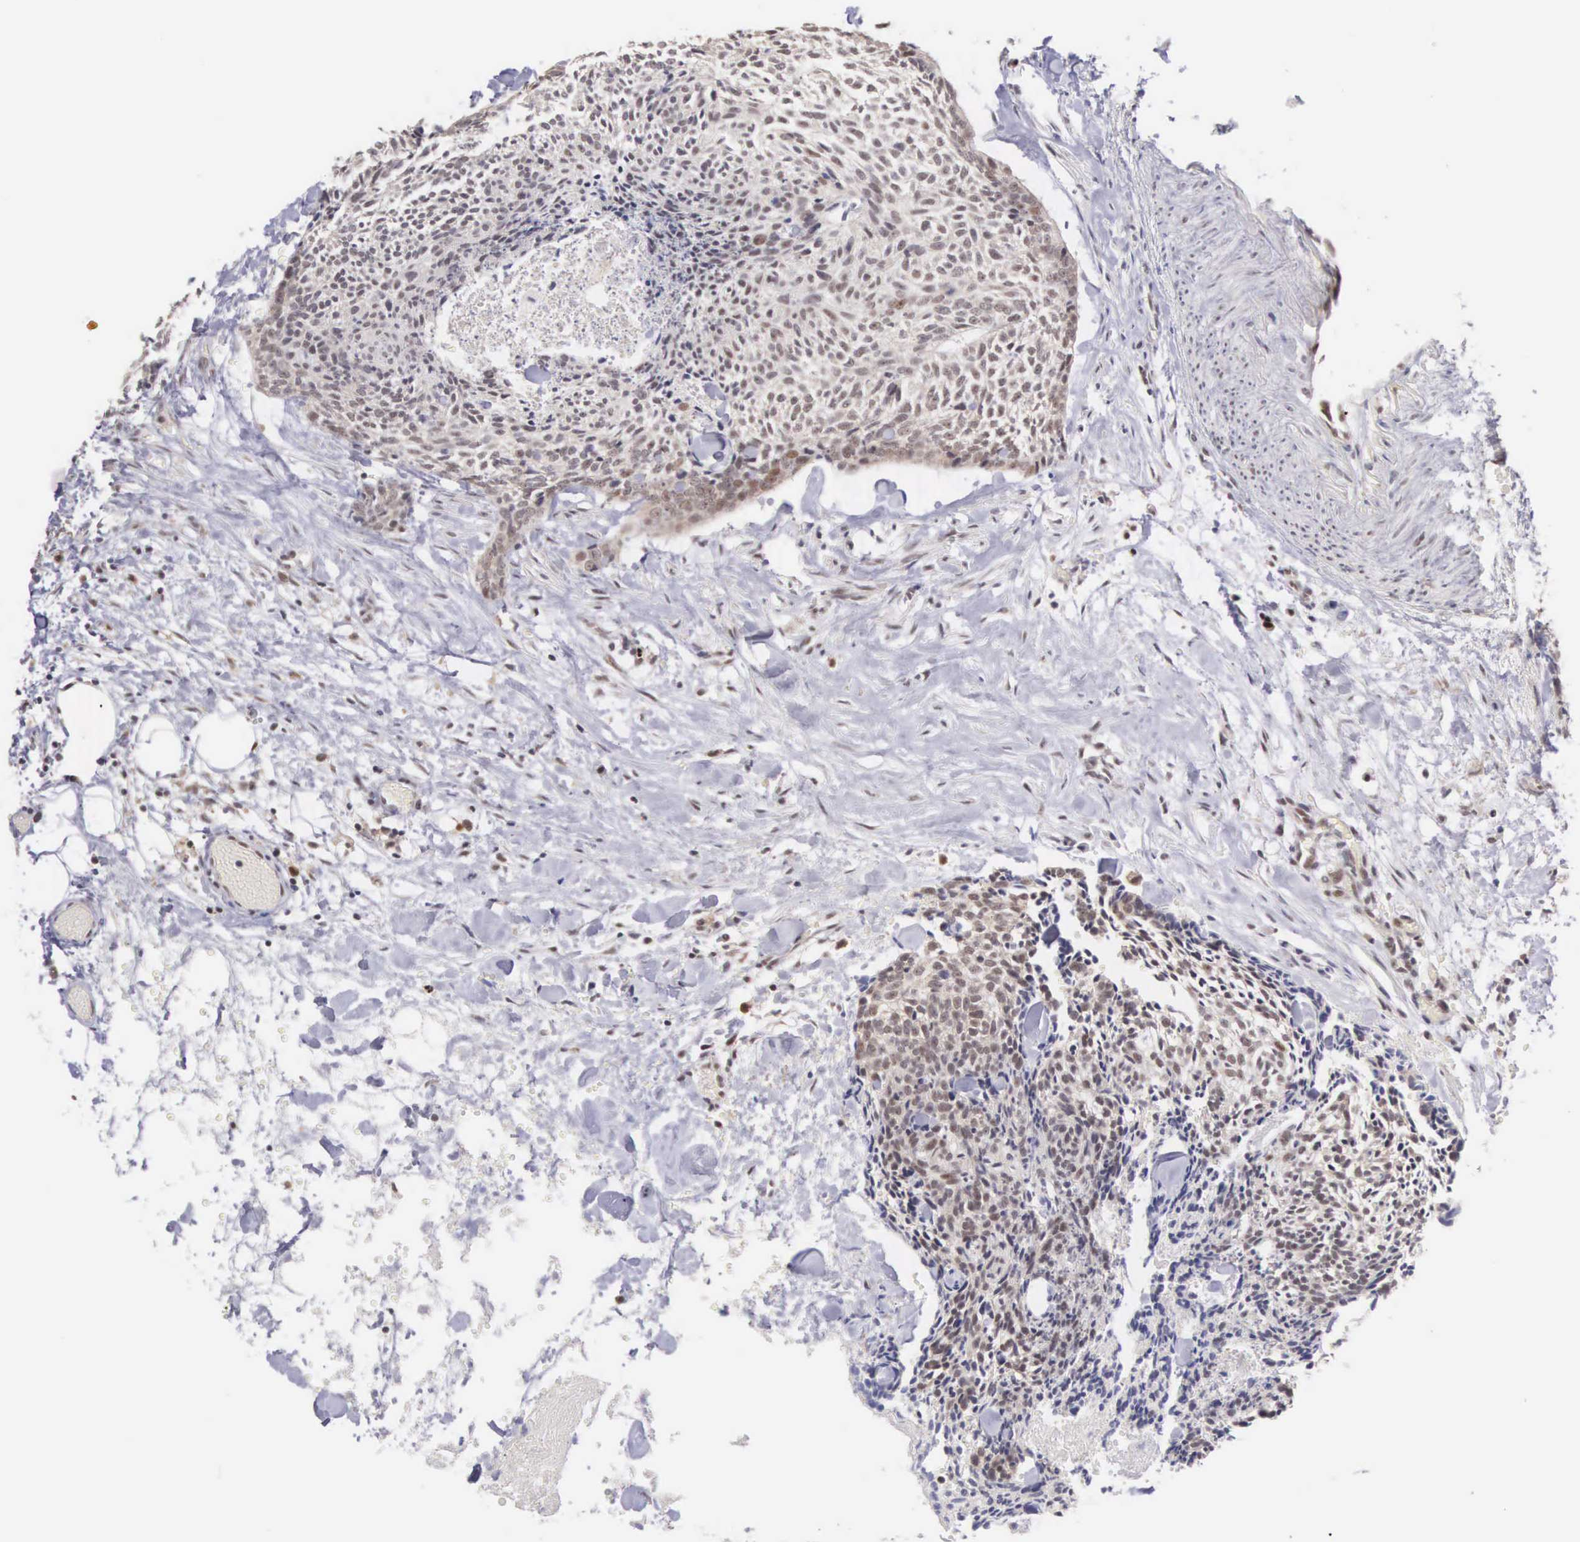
{"staining": {"intensity": "weak", "quantity": "25%-75%", "location": "nuclear"}, "tissue": "head and neck cancer", "cell_type": "Tumor cells", "image_type": "cancer", "snomed": [{"axis": "morphology", "description": "Squamous cell carcinoma, NOS"}, {"axis": "topography", "description": "Salivary gland"}, {"axis": "topography", "description": "Head-Neck"}], "caption": "DAB (3,3'-diaminobenzidine) immunohistochemical staining of human head and neck cancer reveals weak nuclear protein expression in approximately 25%-75% of tumor cells.", "gene": "GRK3", "patient": {"sex": "male", "age": 70}}